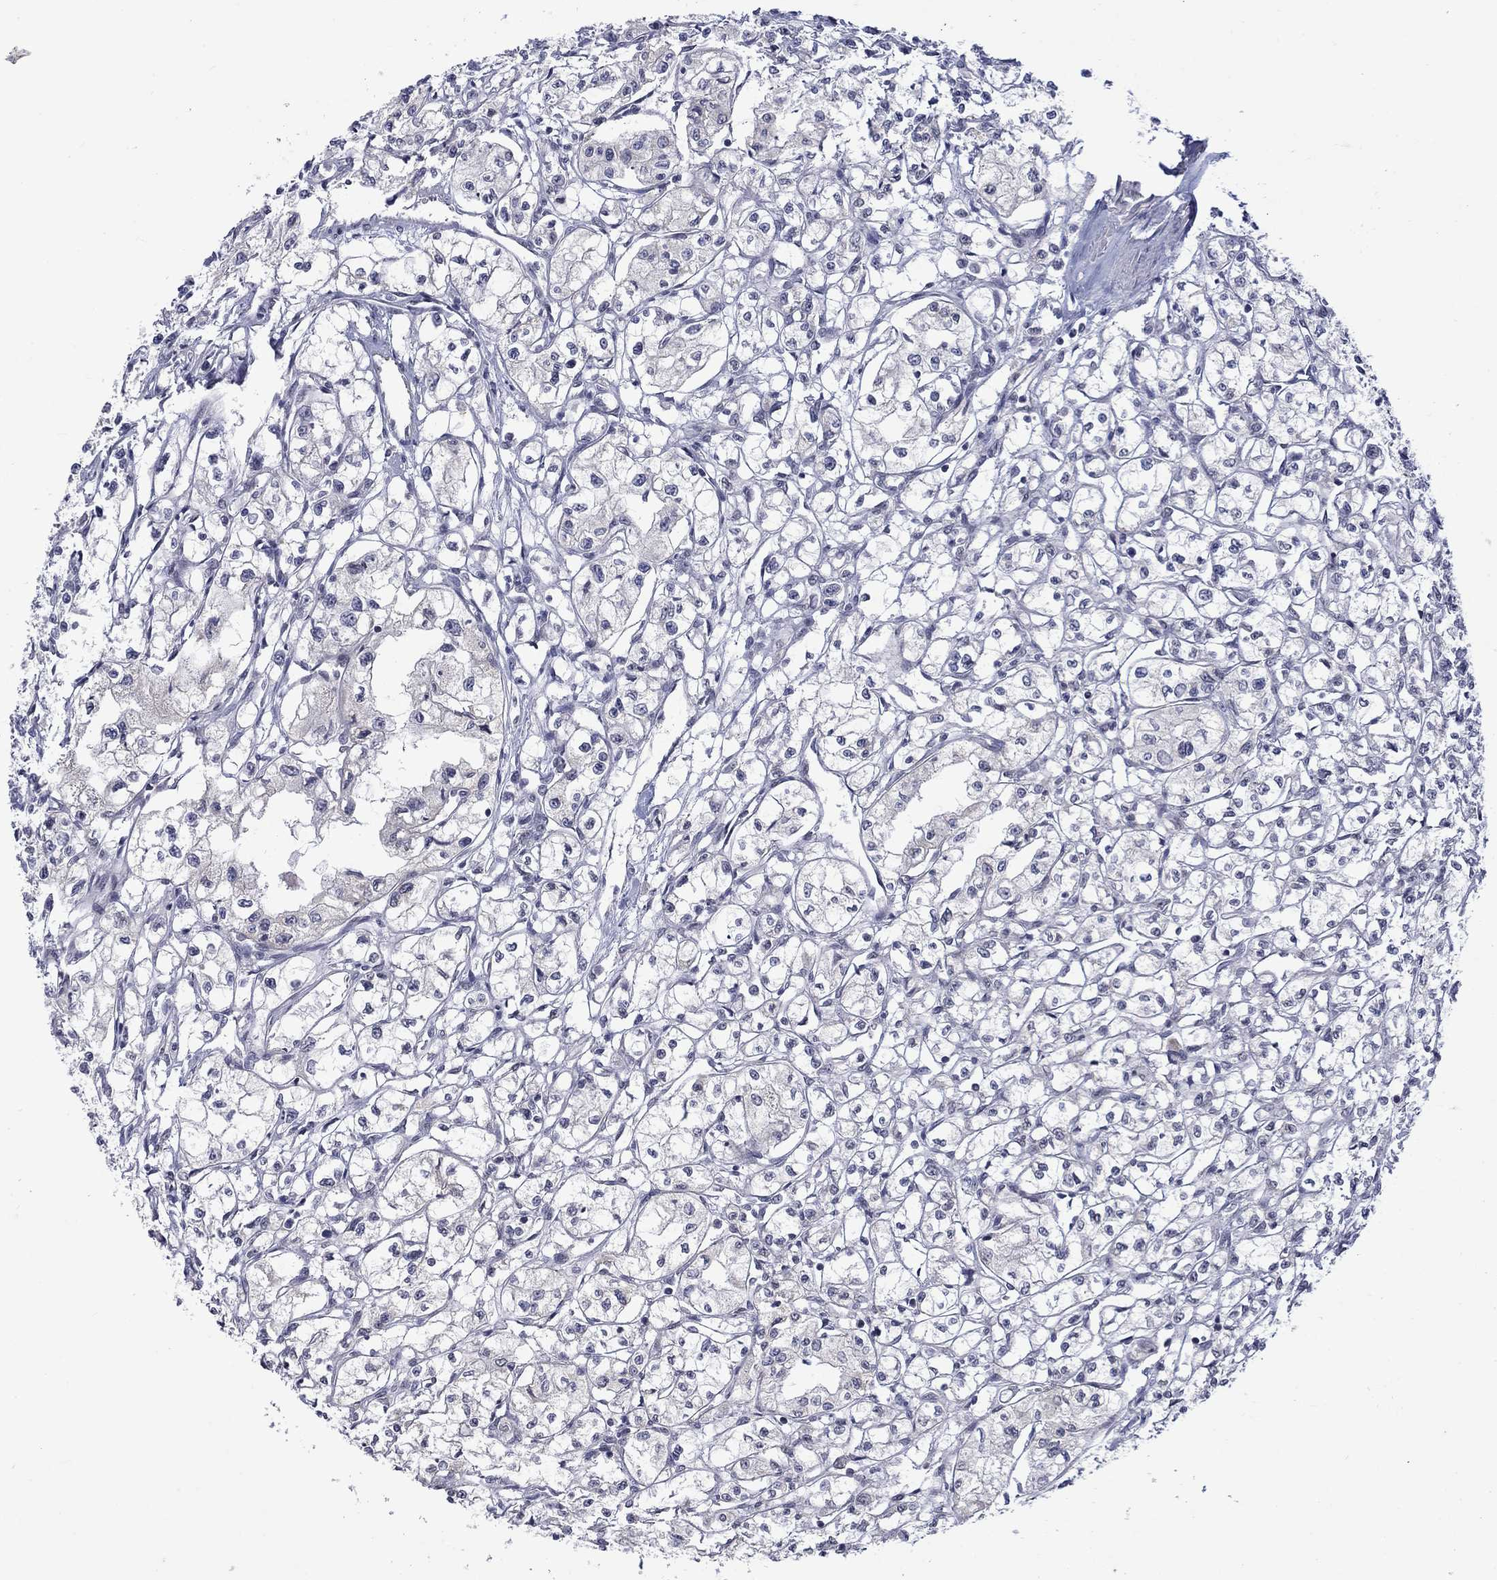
{"staining": {"intensity": "negative", "quantity": "none", "location": "none"}, "tissue": "renal cancer", "cell_type": "Tumor cells", "image_type": "cancer", "snomed": [{"axis": "morphology", "description": "Adenocarcinoma, NOS"}, {"axis": "topography", "description": "Kidney"}], "caption": "There is no significant staining in tumor cells of renal cancer (adenocarcinoma).", "gene": "KCNJ16", "patient": {"sex": "male", "age": 56}}